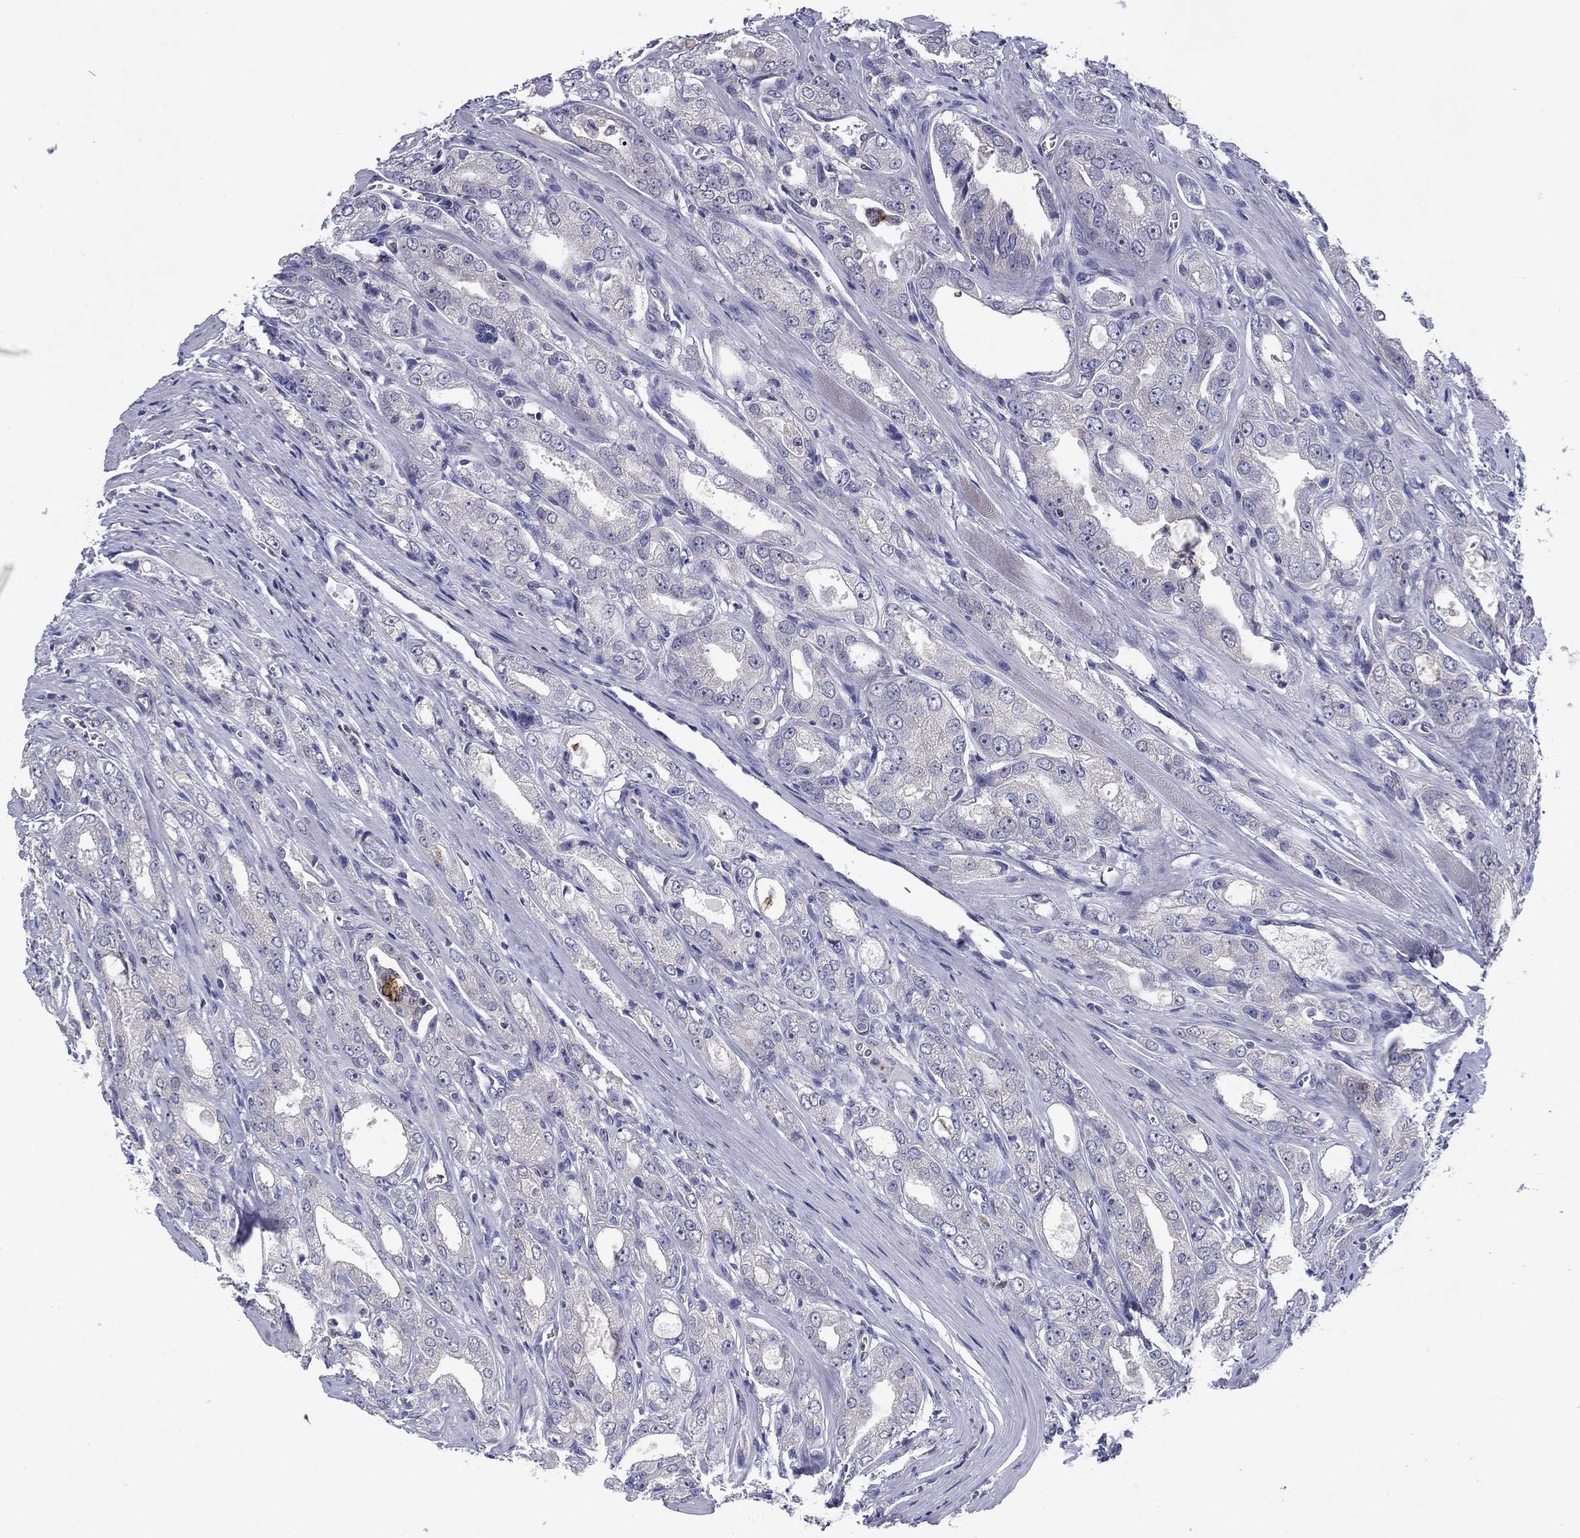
{"staining": {"intensity": "negative", "quantity": "none", "location": "none"}, "tissue": "prostate cancer", "cell_type": "Tumor cells", "image_type": "cancer", "snomed": [{"axis": "morphology", "description": "Adenocarcinoma, NOS"}, {"axis": "morphology", "description": "Adenocarcinoma, High grade"}, {"axis": "topography", "description": "Prostate"}], "caption": "Immunohistochemical staining of human prostate adenocarcinoma shows no significant positivity in tumor cells.", "gene": "POU2F2", "patient": {"sex": "male", "age": 70}}